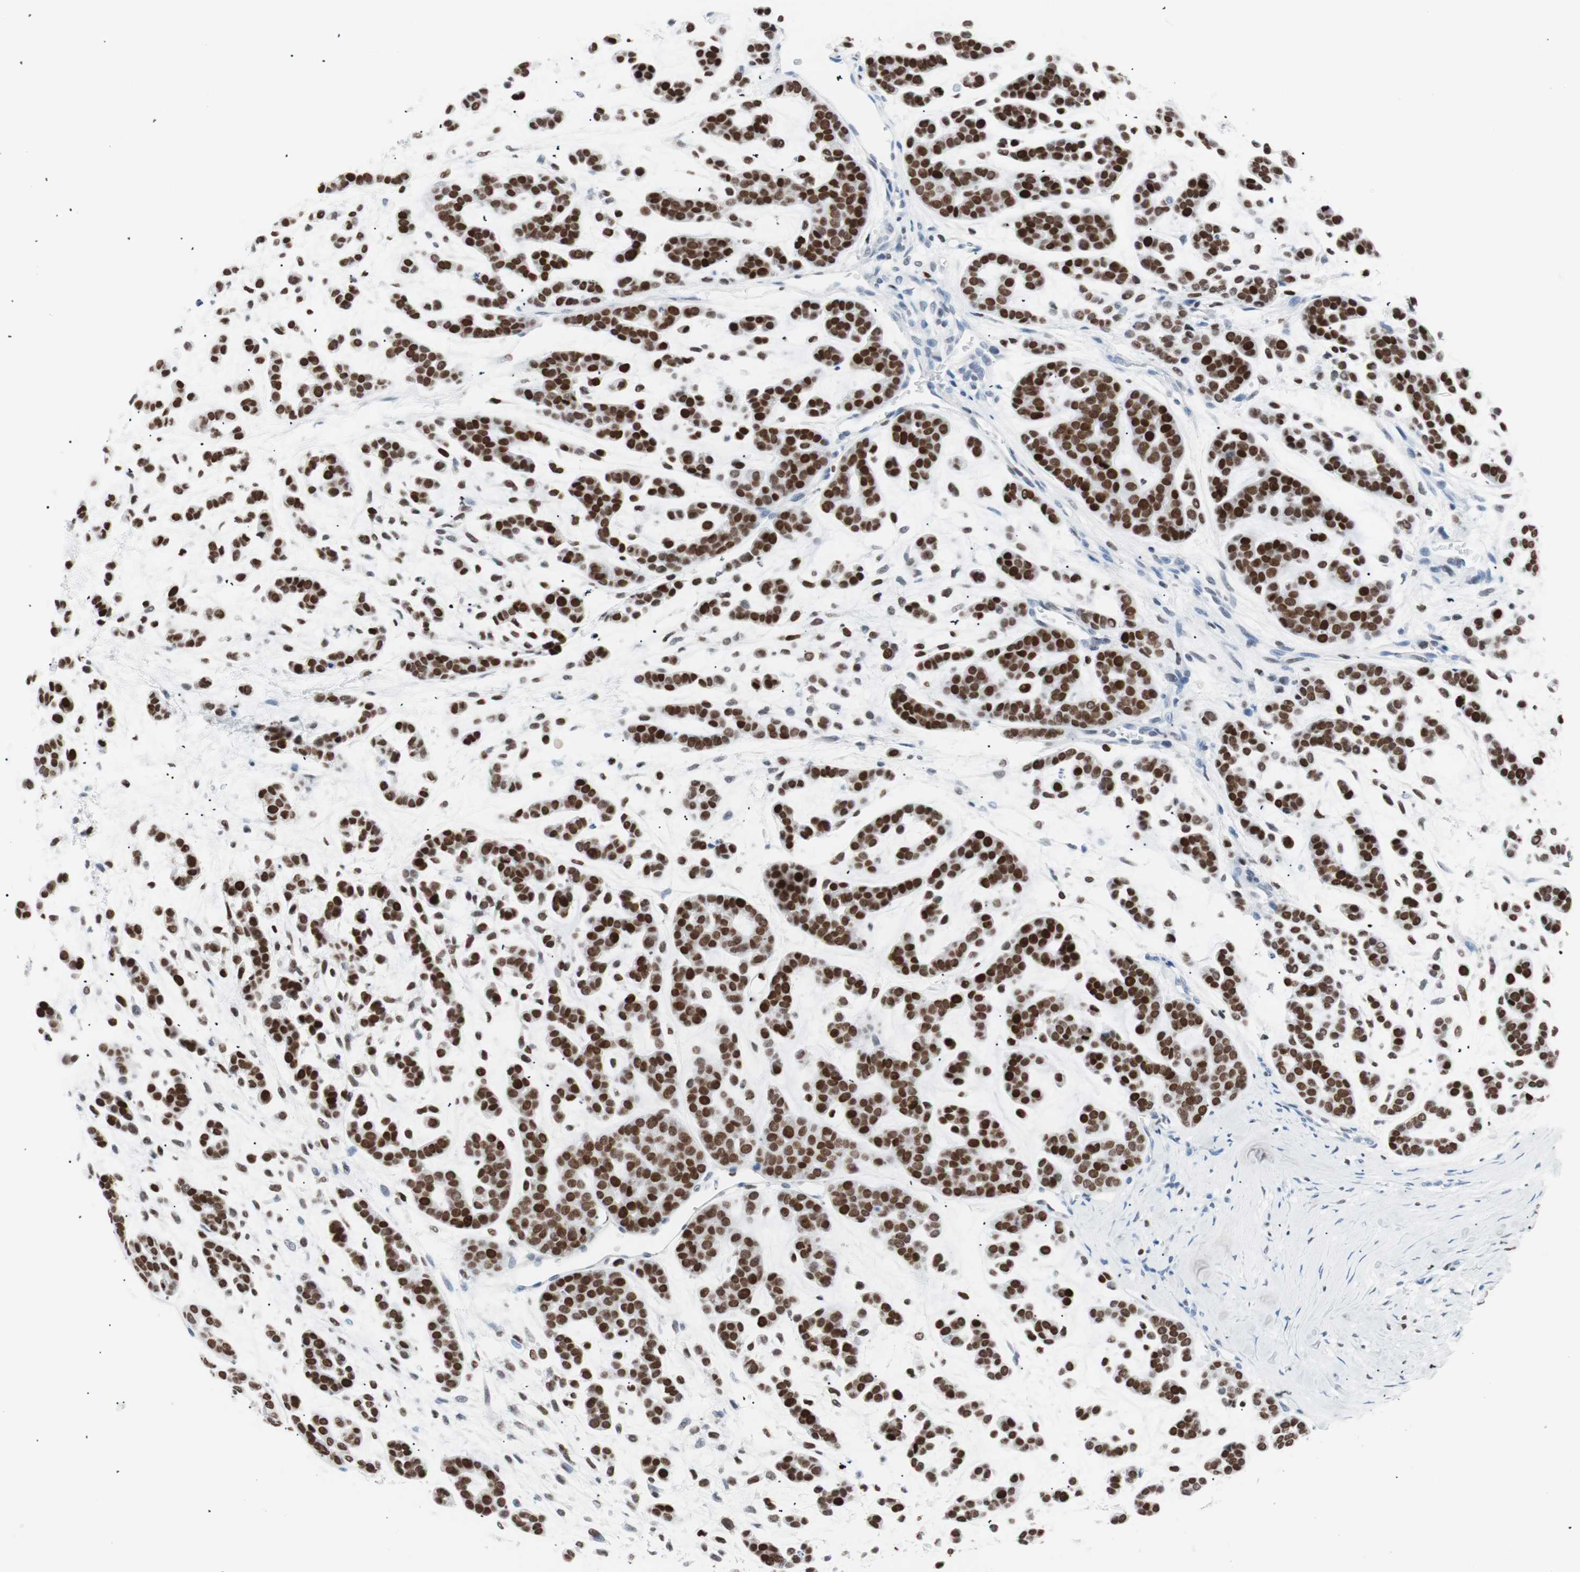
{"staining": {"intensity": "strong", "quantity": ">75%", "location": "nuclear"}, "tissue": "head and neck cancer", "cell_type": "Tumor cells", "image_type": "cancer", "snomed": [{"axis": "morphology", "description": "Adenocarcinoma, NOS"}, {"axis": "morphology", "description": "Adenoma, NOS"}, {"axis": "topography", "description": "Head-Neck"}], "caption": "IHC staining of head and neck adenoma, which reveals high levels of strong nuclear staining in approximately >75% of tumor cells indicating strong nuclear protein positivity. The staining was performed using DAB (brown) for protein detection and nuclei were counterstained in hematoxylin (blue).", "gene": "CEBPB", "patient": {"sex": "female", "age": 55}}